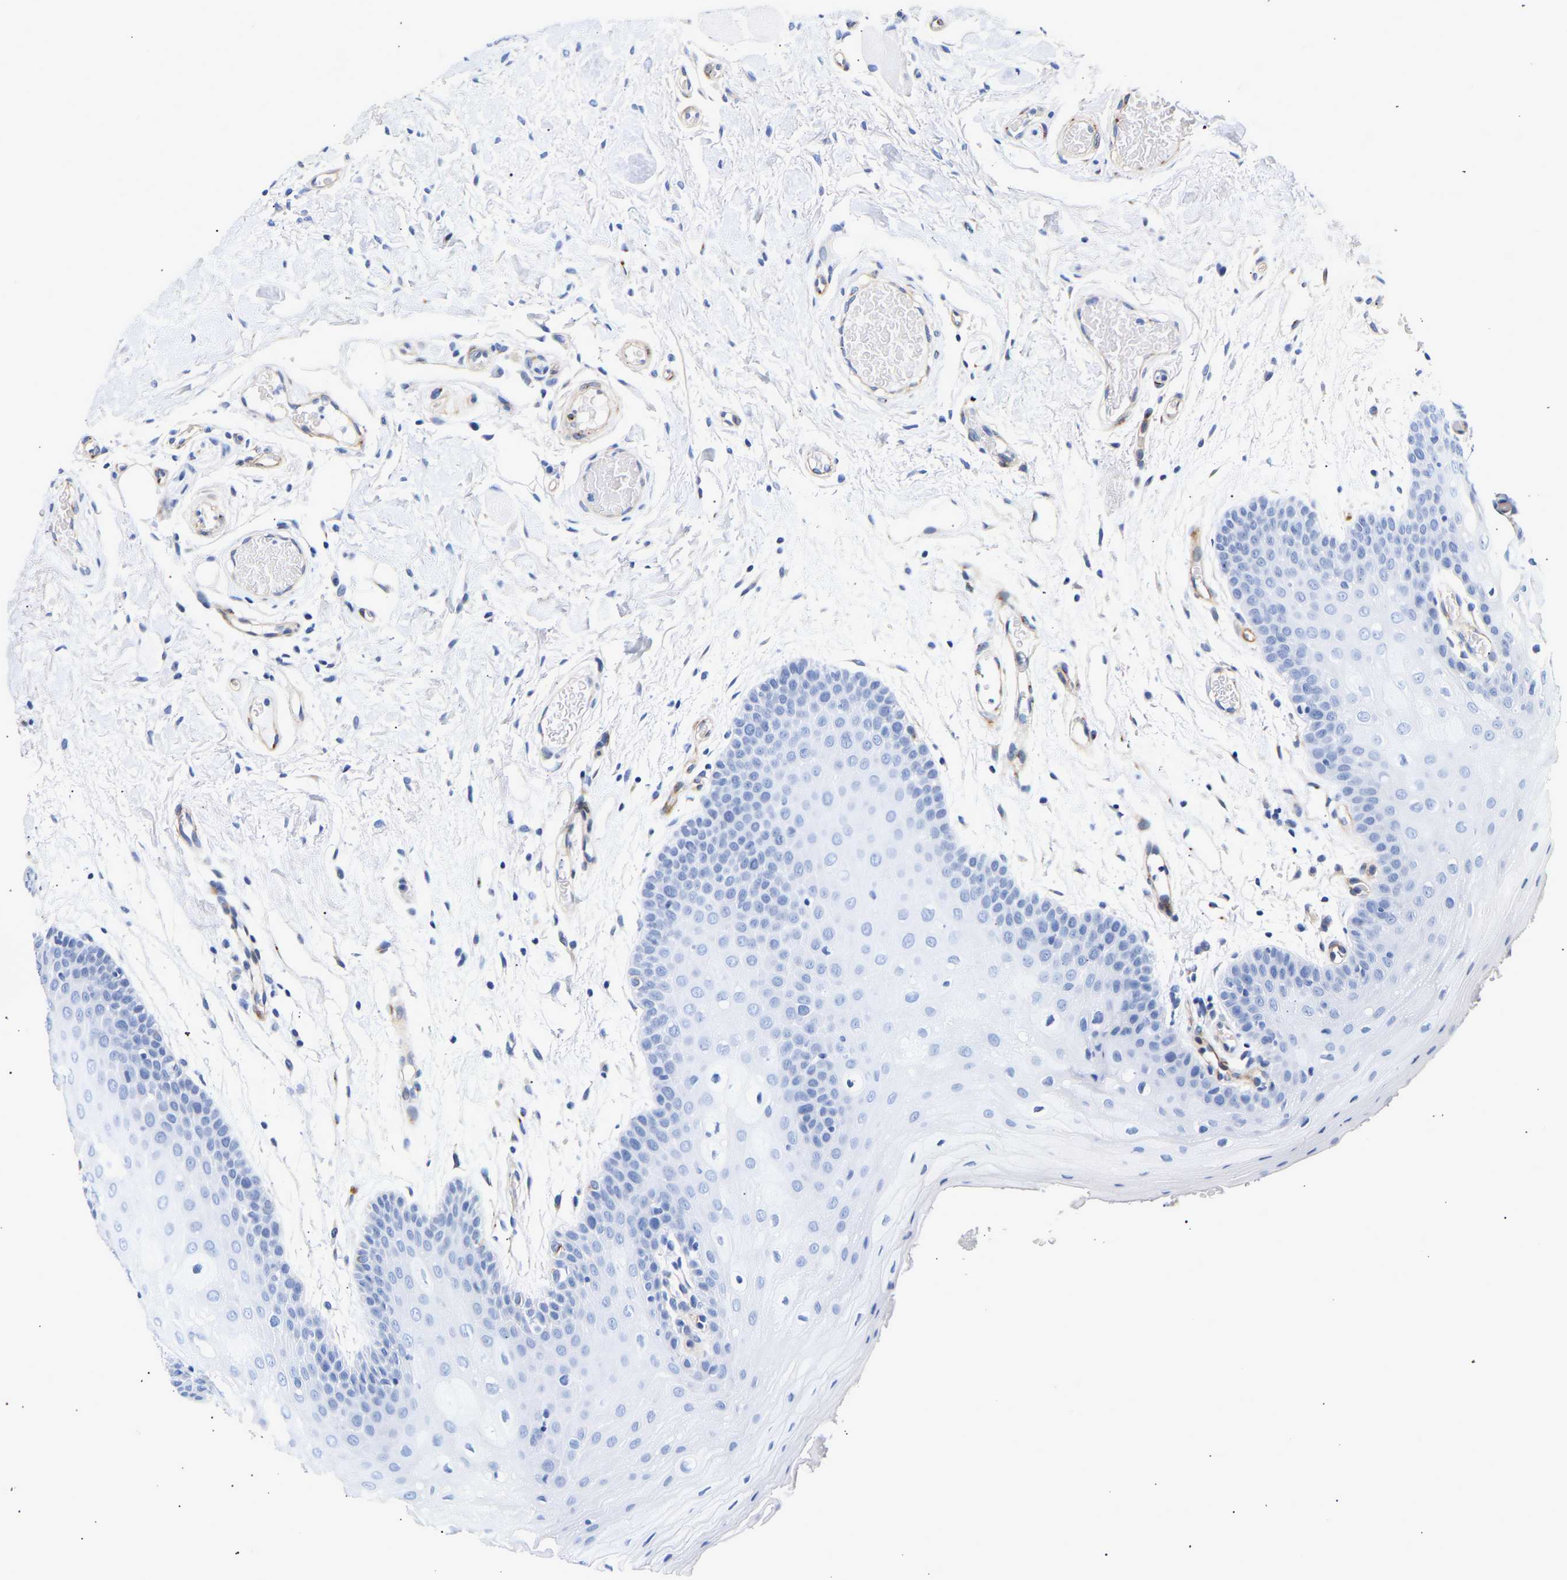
{"staining": {"intensity": "negative", "quantity": "none", "location": "none"}, "tissue": "oral mucosa", "cell_type": "Squamous epithelial cells", "image_type": "normal", "snomed": [{"axis": "morphology", "description": "Normal tissue, NOS"}, {"axis": "morphology", "description": "Squamous cell carcinoma, NOS"}, {"axis": "topography", "description": "Oral tissue"}, {"axis": "topography", "description": "Head-Neck"}], "caption": "Immunohistochemistry image of normal oral mucosa: human oral mucosa stained with DAB demonstrates no significant protein positivity in squamous epithelial cells.", "gene": "IGFBP7", "patient": {"sex": "male", "age": 71}}